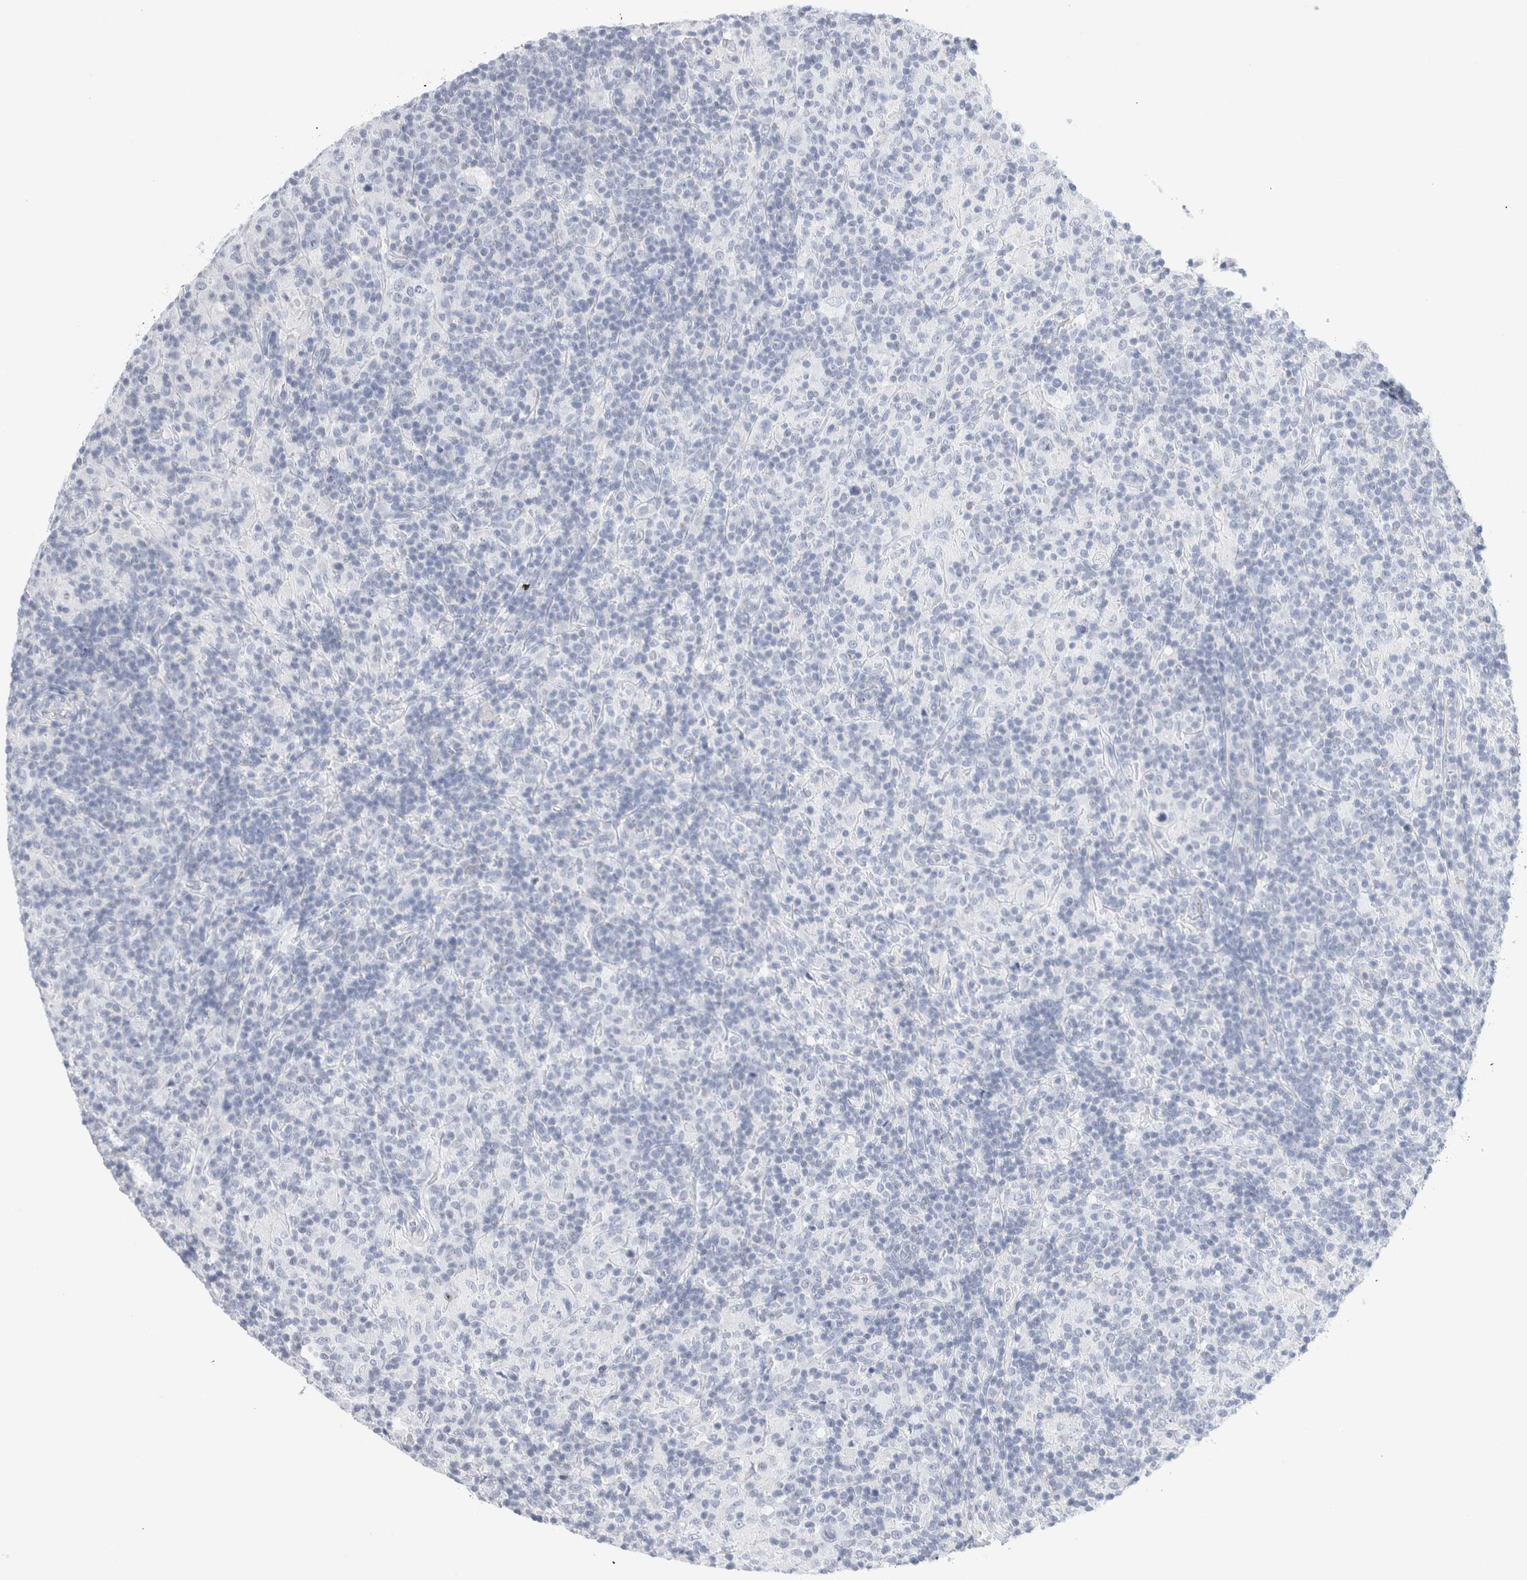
{"staining": {"intensity": "negative", "quantity": "none", "location": "none"}, "tissue": "lymphoma", "cell_type": "Tumor cells", "image_type": "cancer", "snomed": [{"axis": "morphology", "description": "Hodgkin's disease, NOS"}, {"axis": "topography", "description": "Lymph node"}], "caption": "Tumor cells show no significant positivity in Hodgkin's disease.", "gene": "ECHDC2", "patient": {"sex": "male", "age": 70}}